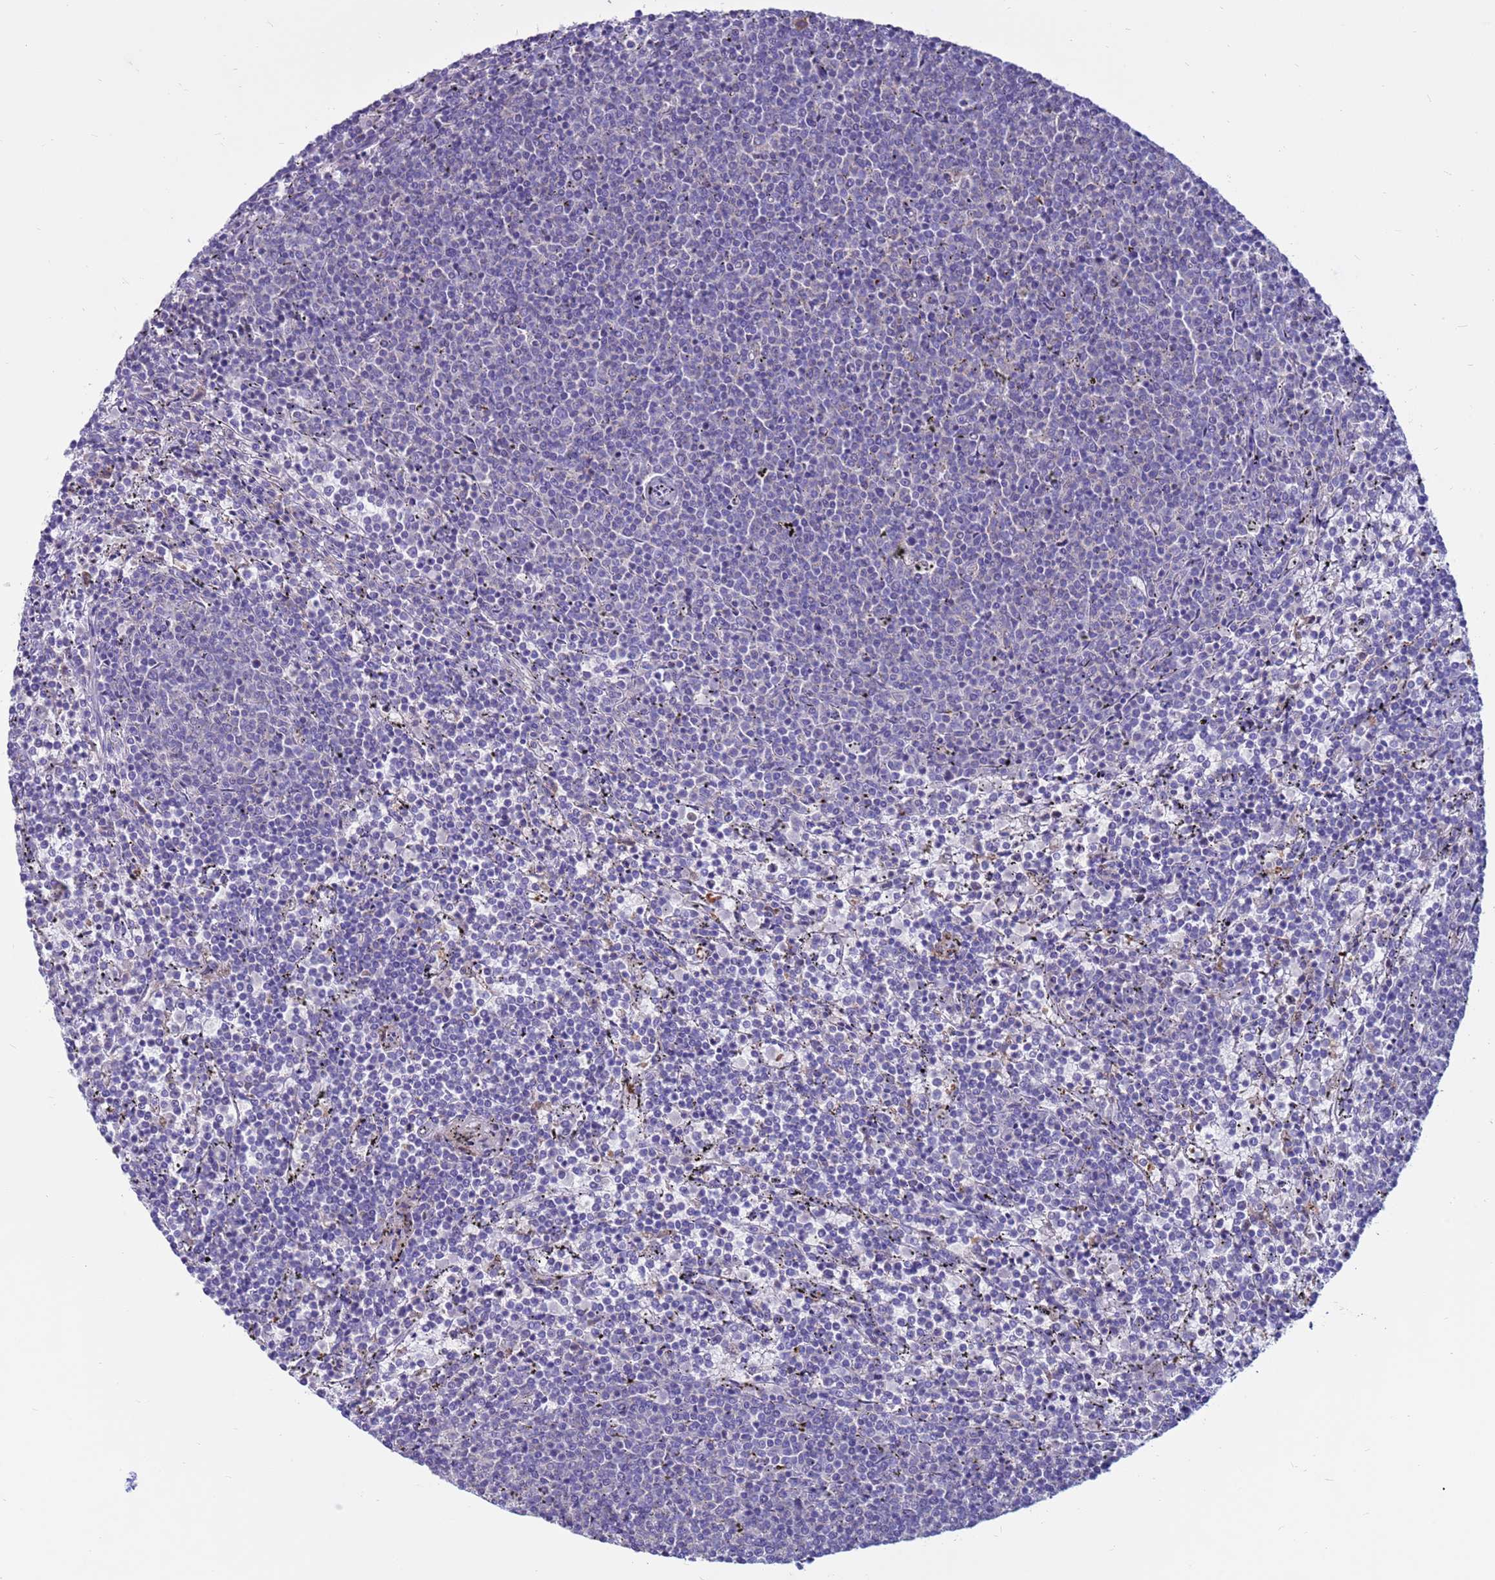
{"staining": {"intensity": "negative", "quantity": "none", "location": "none"}, "tissue": "lymphoma", "cell_type": "Tumor cells", "image_type": "cancer", "snomed": [{"axis": "morphology", "description": "Malignant lymphoma, non-Hodgkin's type, Low grade"}, {"axis": "topography", "description": "Spleen"}], "caption": "This is an immunohistochemistry (IHC) photomicrograph of human lymphoma. There is no staining in tumor cells.", "gene": "PDE10A", "patient": {"sex": "female", "age": 50}}